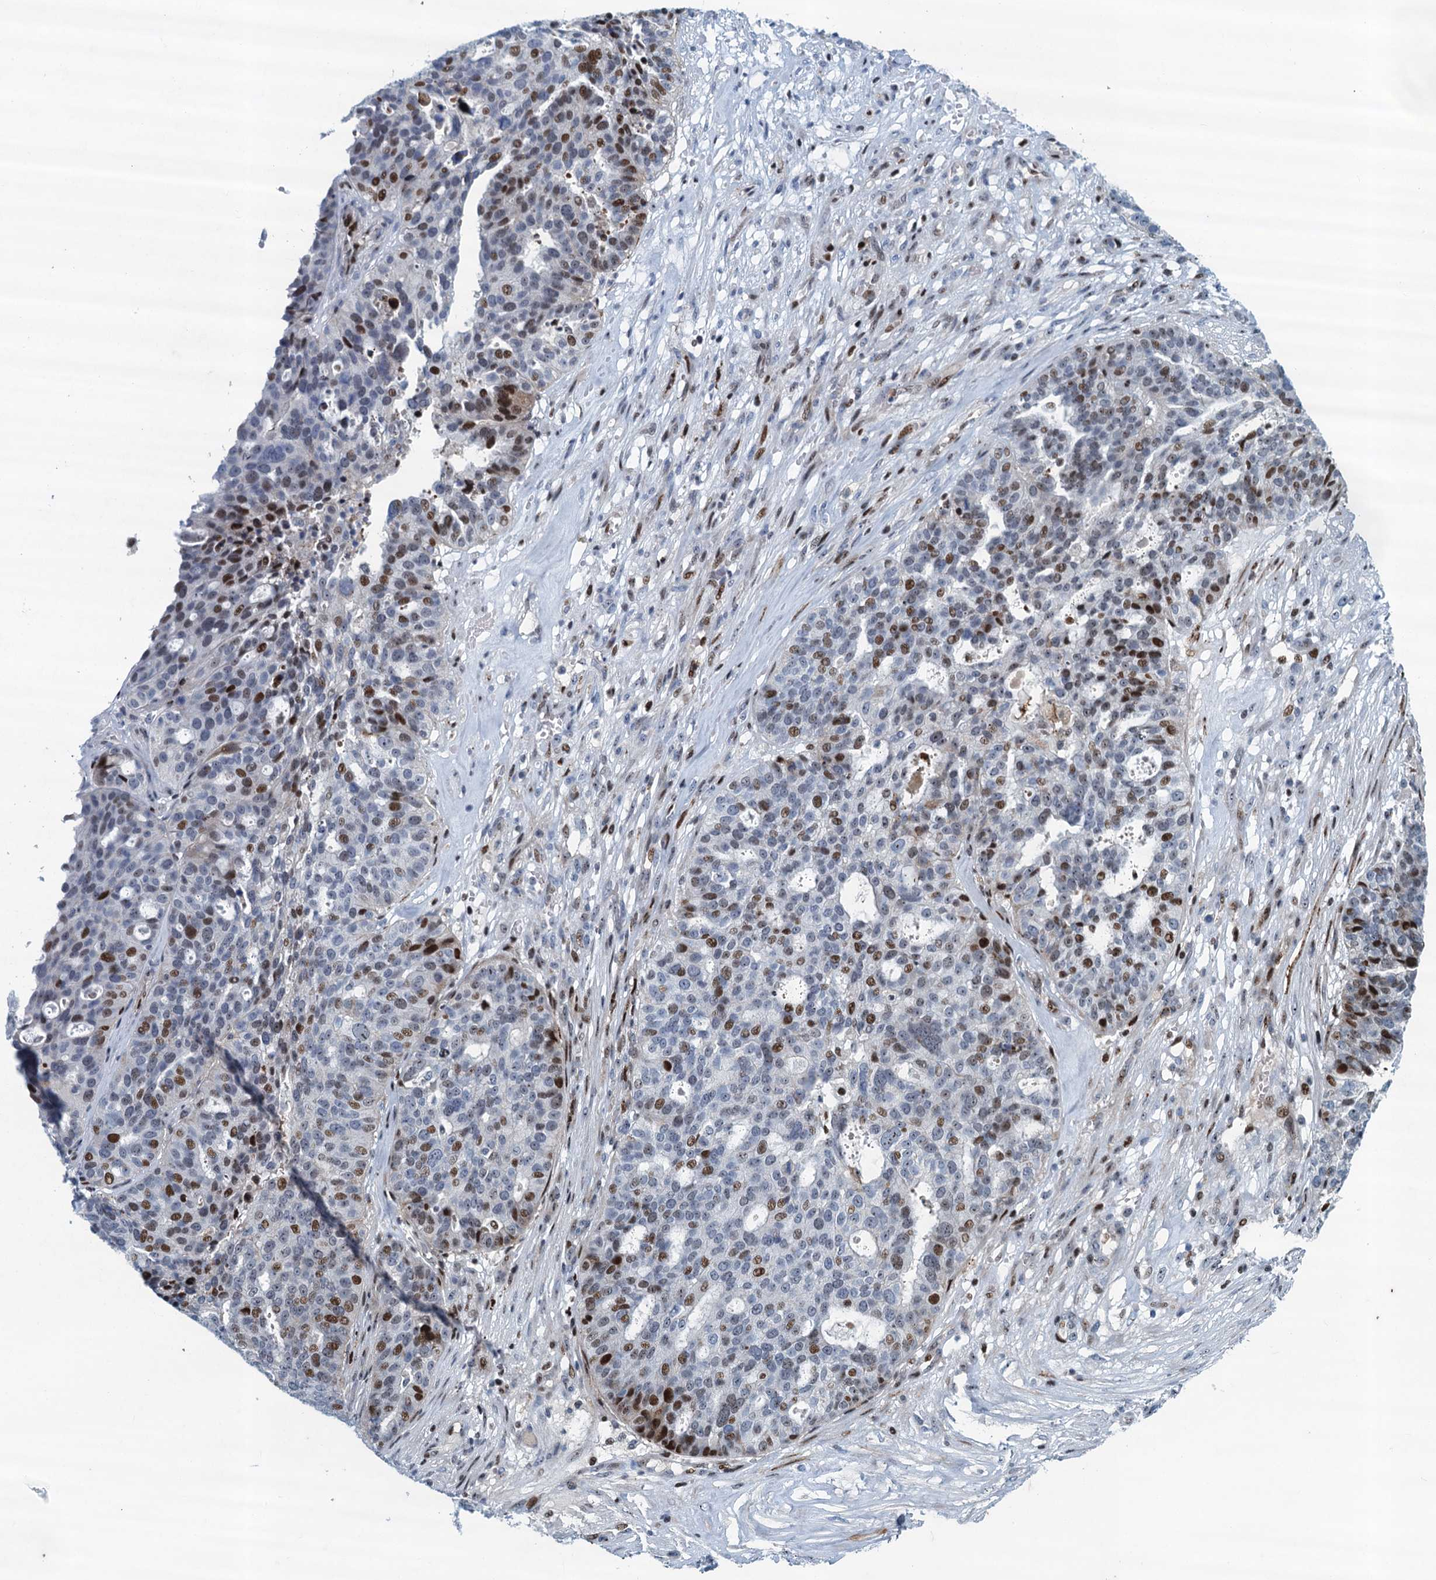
{"staining": {"intensity": "moderate", "quantity": "25%-75%", "location": "nuclear"}, "tissue": "ovarian cancer", "cell_type": "Tumor cells", "image_type": "cancer", "snomed": [{"axis": "morphology", "description": "Cystadenocarcinoma, serous, NOS"}, {"axis": "topography", "description": "Ovary"}], "caption": "The histopathology image displays staining of ovarian cancer, revealing moderate nuclear protein staining (brown color) within tumor cells.", "gene": "ANKRD13D", "patient": {"sex": "female", "age": 59}}